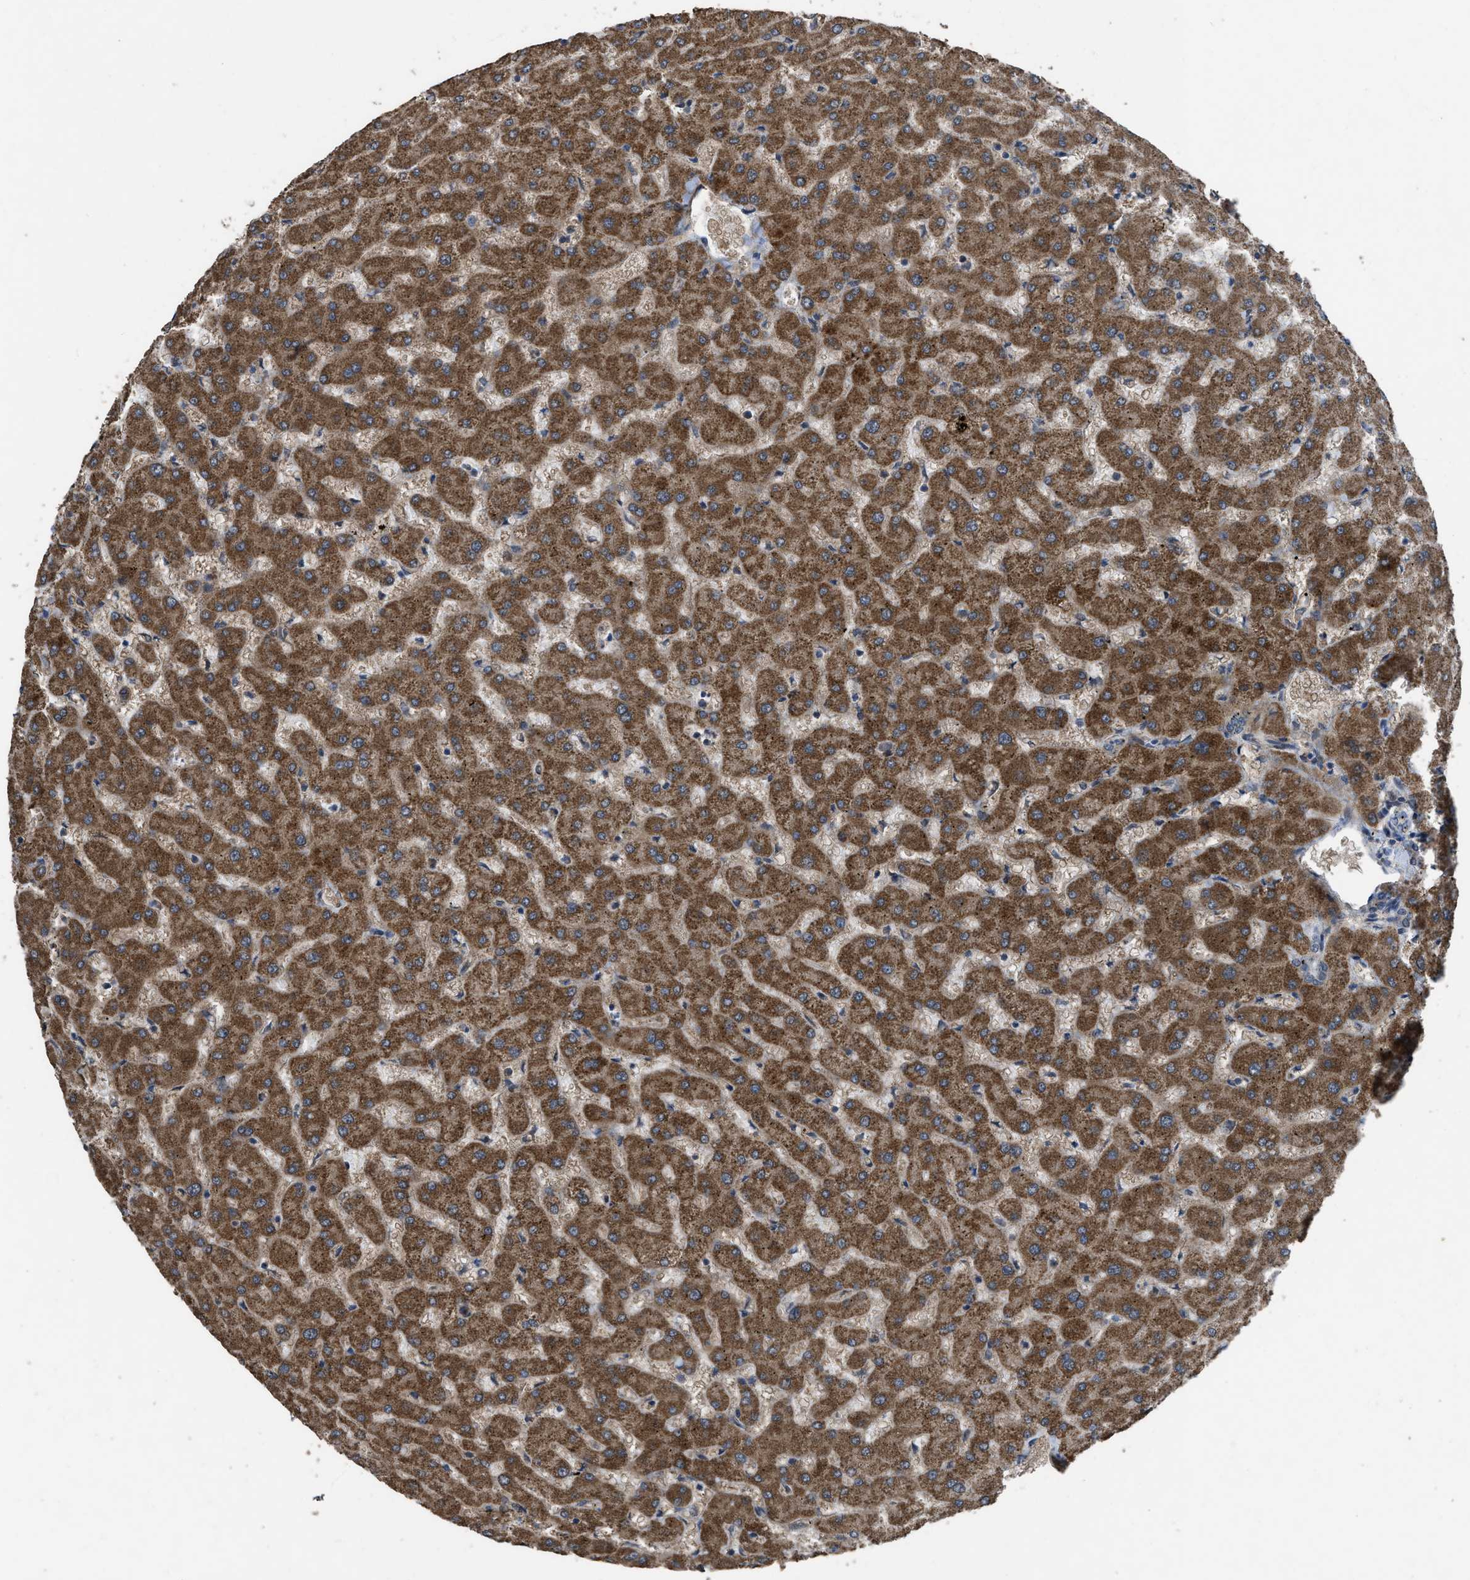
{"staining": {"intensity": "weak", "quantity": "25%-75%", "location": "cytoplasmic/membranous"}, "tissue": "liver", "cell_type": "Cholangiocytes", "image_type": "normal", "snomed": [{"axis": "morphology", "description": "Normal tissue, NOS"}, {"axis": "topography", "description": "Liver"}], "caption": "This histopathology image exhibits benign liver stained with IHC to label a protein in brown. The cytoplasmic/membranous of cholangiocytes show weak positivity for the protein. Nuclei are counter-stained blue.", "gene": "ARL6", "patient": {"sex": "female", "age": 63}}